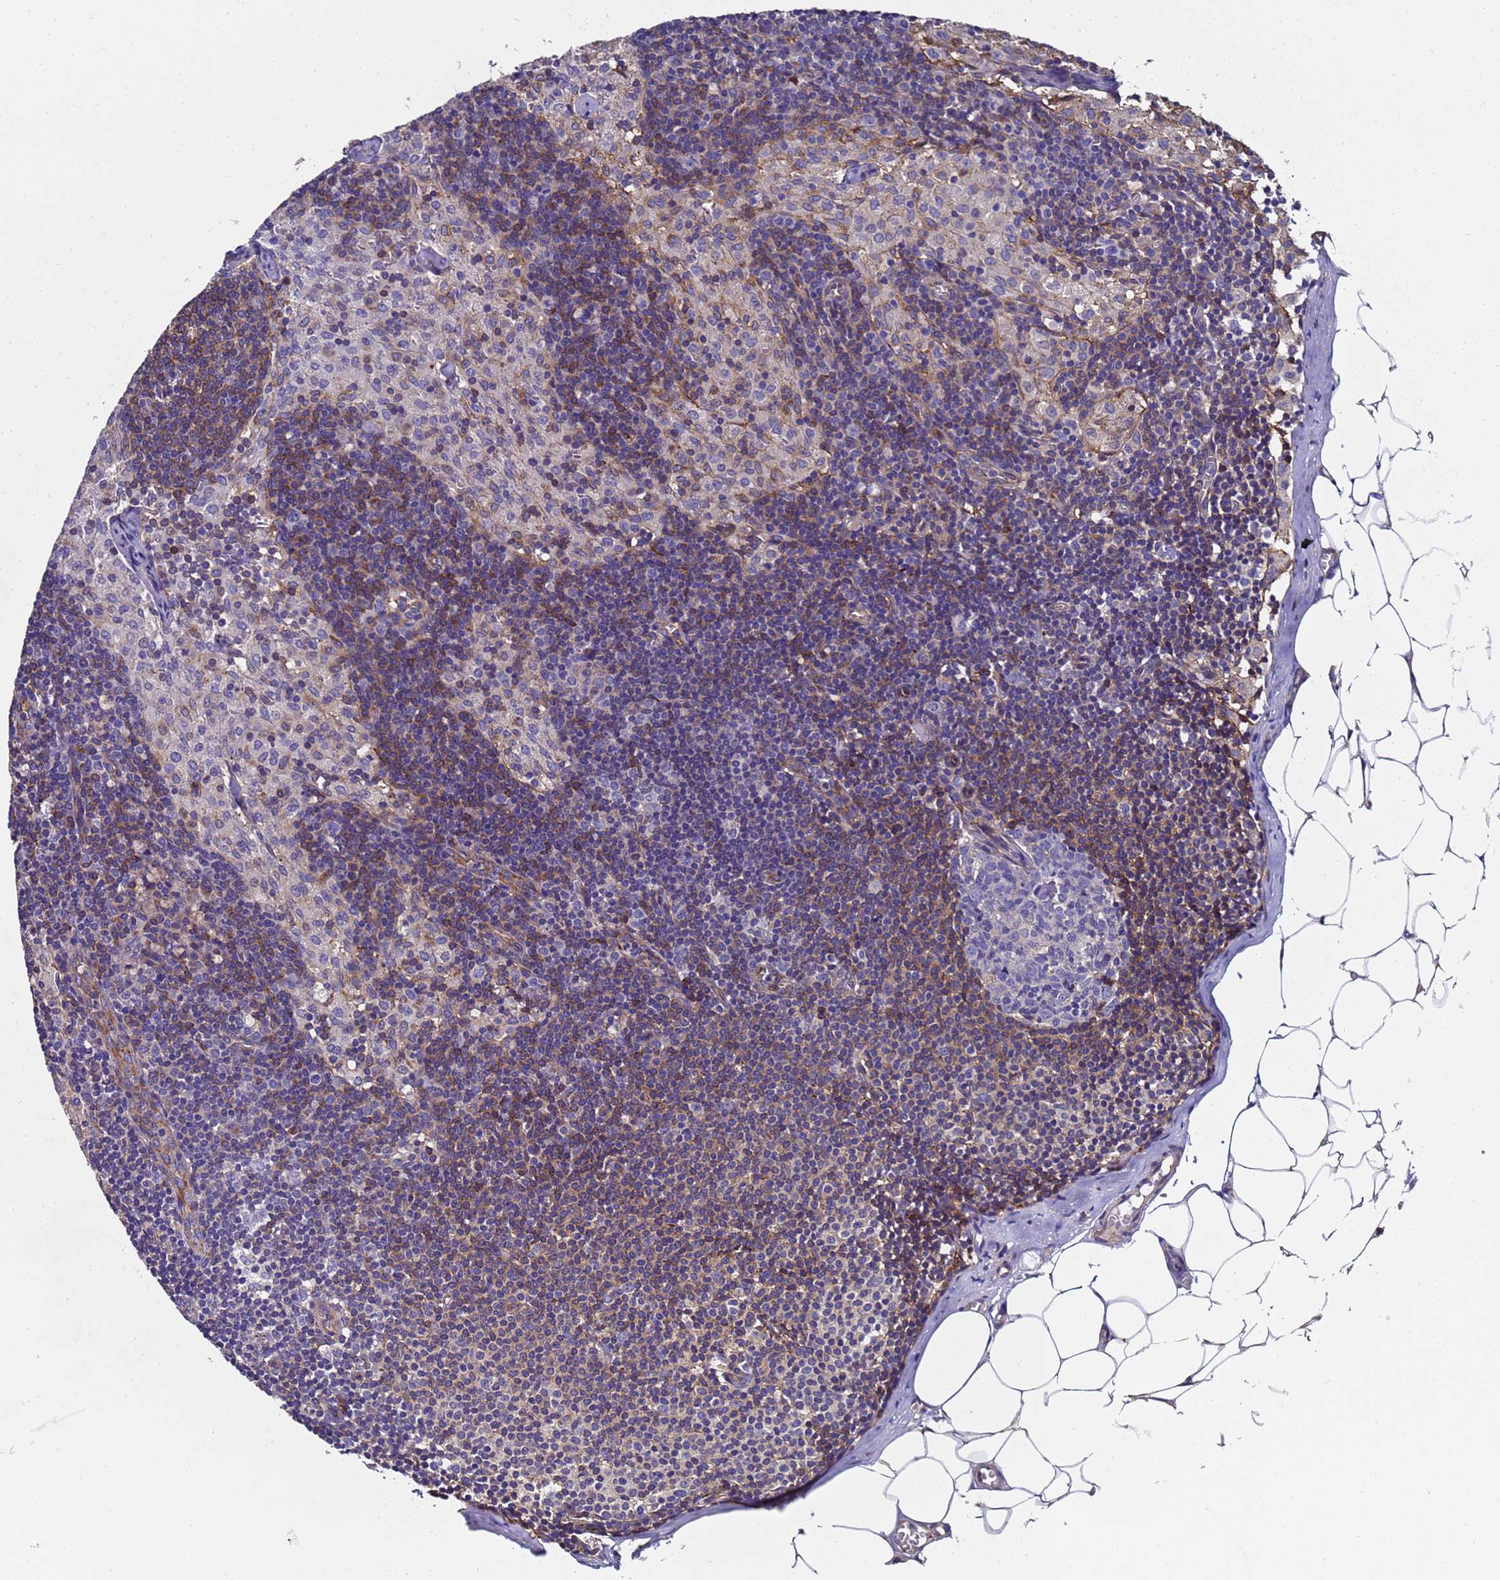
{"staining": {"intensity": "negative", "quantity": "none", "location": "none"}, "tissue": "lymph node", "cell_type": "Germinal center cells", "image_type": "normal", "snomed": [{"axis": "morphology", "description": "Normal tissue, NOS"}, {"axis": "topography", "description": "Lymph node"}], "caption": "This is a photomicrograph of immunohistochemistry (IHC) staining of unremarkable lymph node, which shows no positivity in germinal center cells. Brightfield microscopy of immunohistochemistry (IHC) stained with DAB (3,3'-diaminobenzidine) (brown) and hematoxylin (blue), captured at high magnification.", "gene": "MOCS1", "patient": {"sex": "female", "age": 42}}